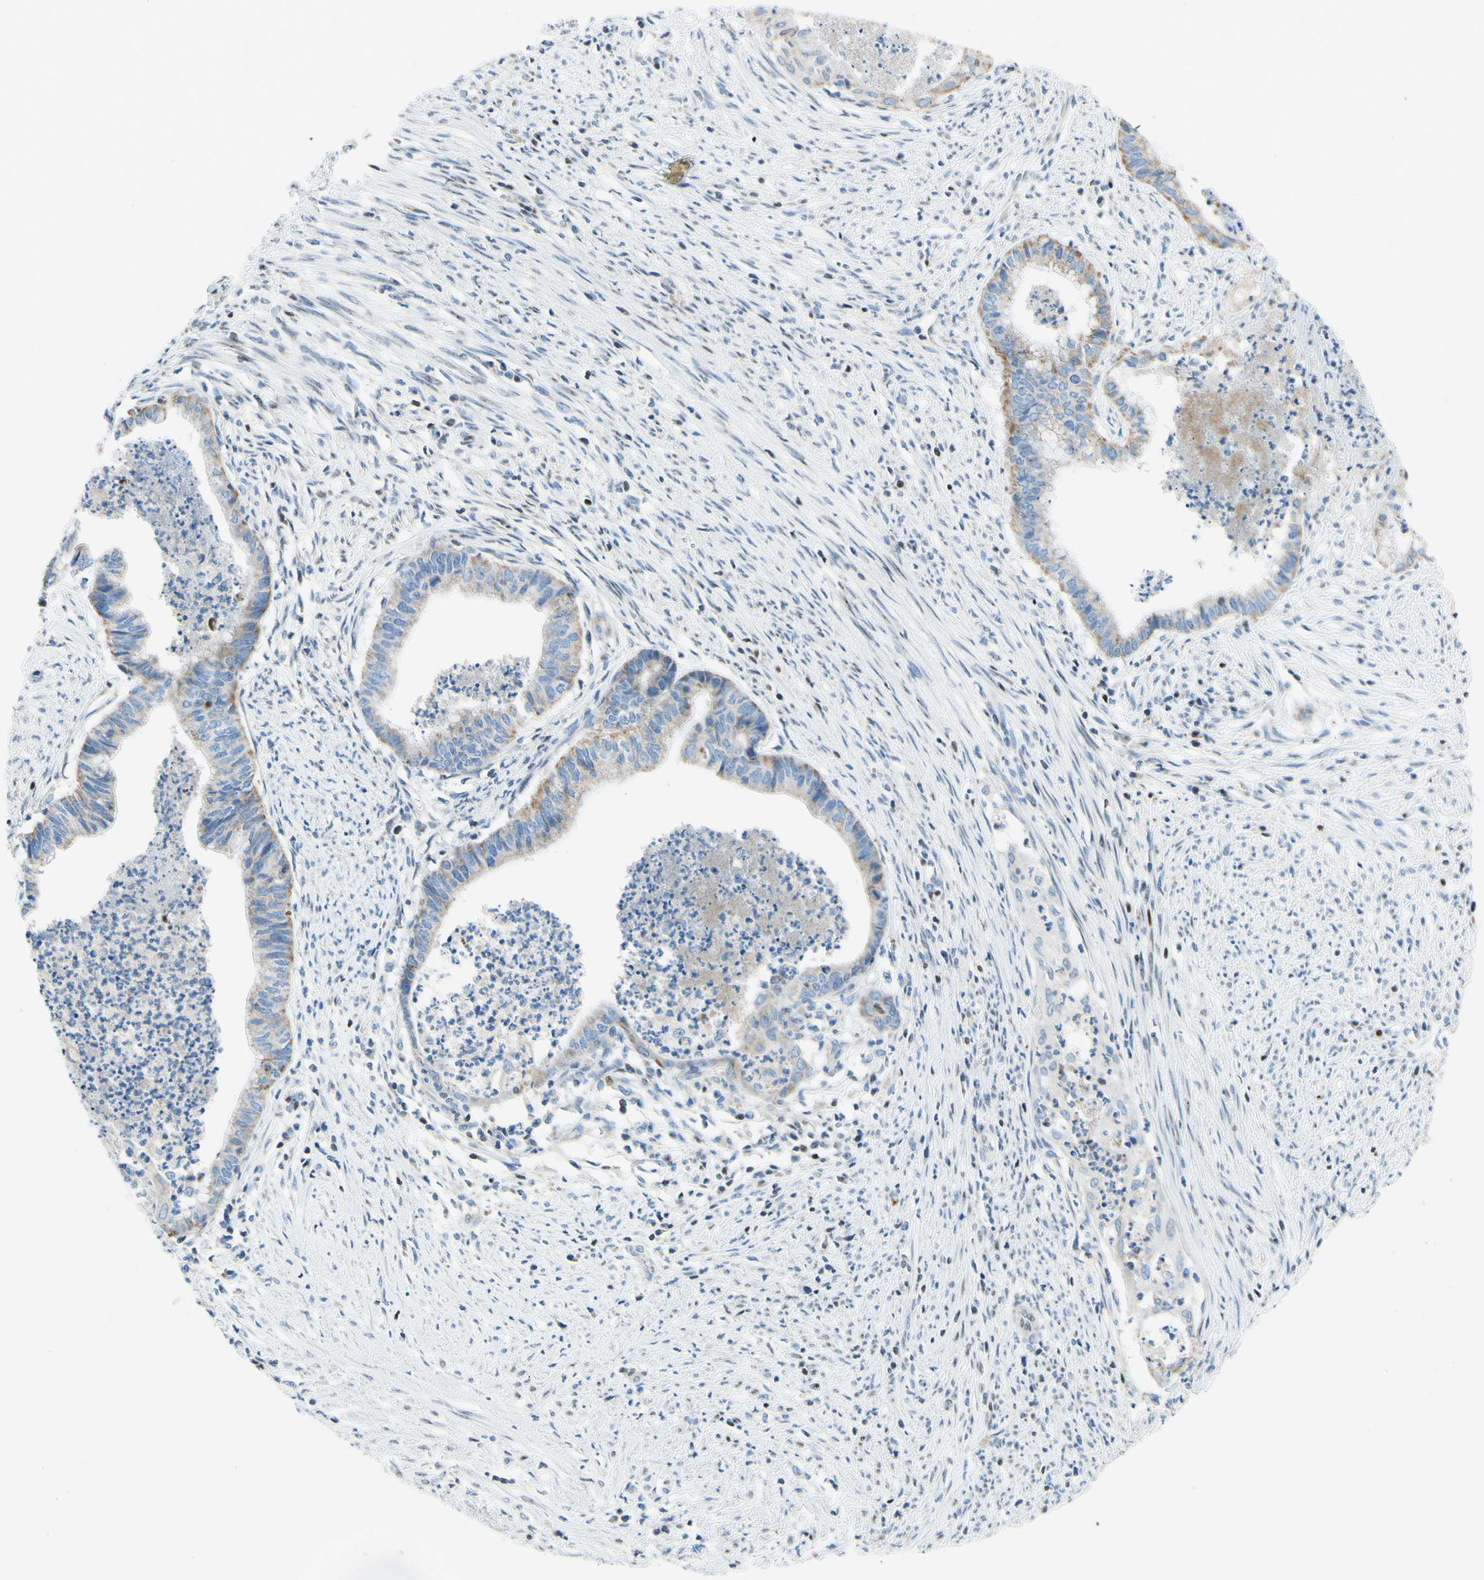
{"staining": {"intensity": "weak", "quantity": "25%-75%", "location": "cytoplasmic/membranous"}, "tissue": "endometrial cancer", "cell_type": "Tumor cells", "image_type": "cancer", "snomed": [{"axis": "morphology", "description": "Necrosis, NOS"}, {"axis": "morphology", "description": "Adenocarcinoma, NOS"}, {"axis": "topography", "description": "Endometrium"}], "caption": "The image shows staining of adenocarcinoma (endometrial), revealing weak cytoplasmic/membranous protein expression (brown color) within tumor cells. The staining was performed using DAB, with brown indicating positive protein expression. Nuclei are stained blue with hematoxylin.", "gene": "CBX7", "patient": {"sex": "female", "age": 79}}